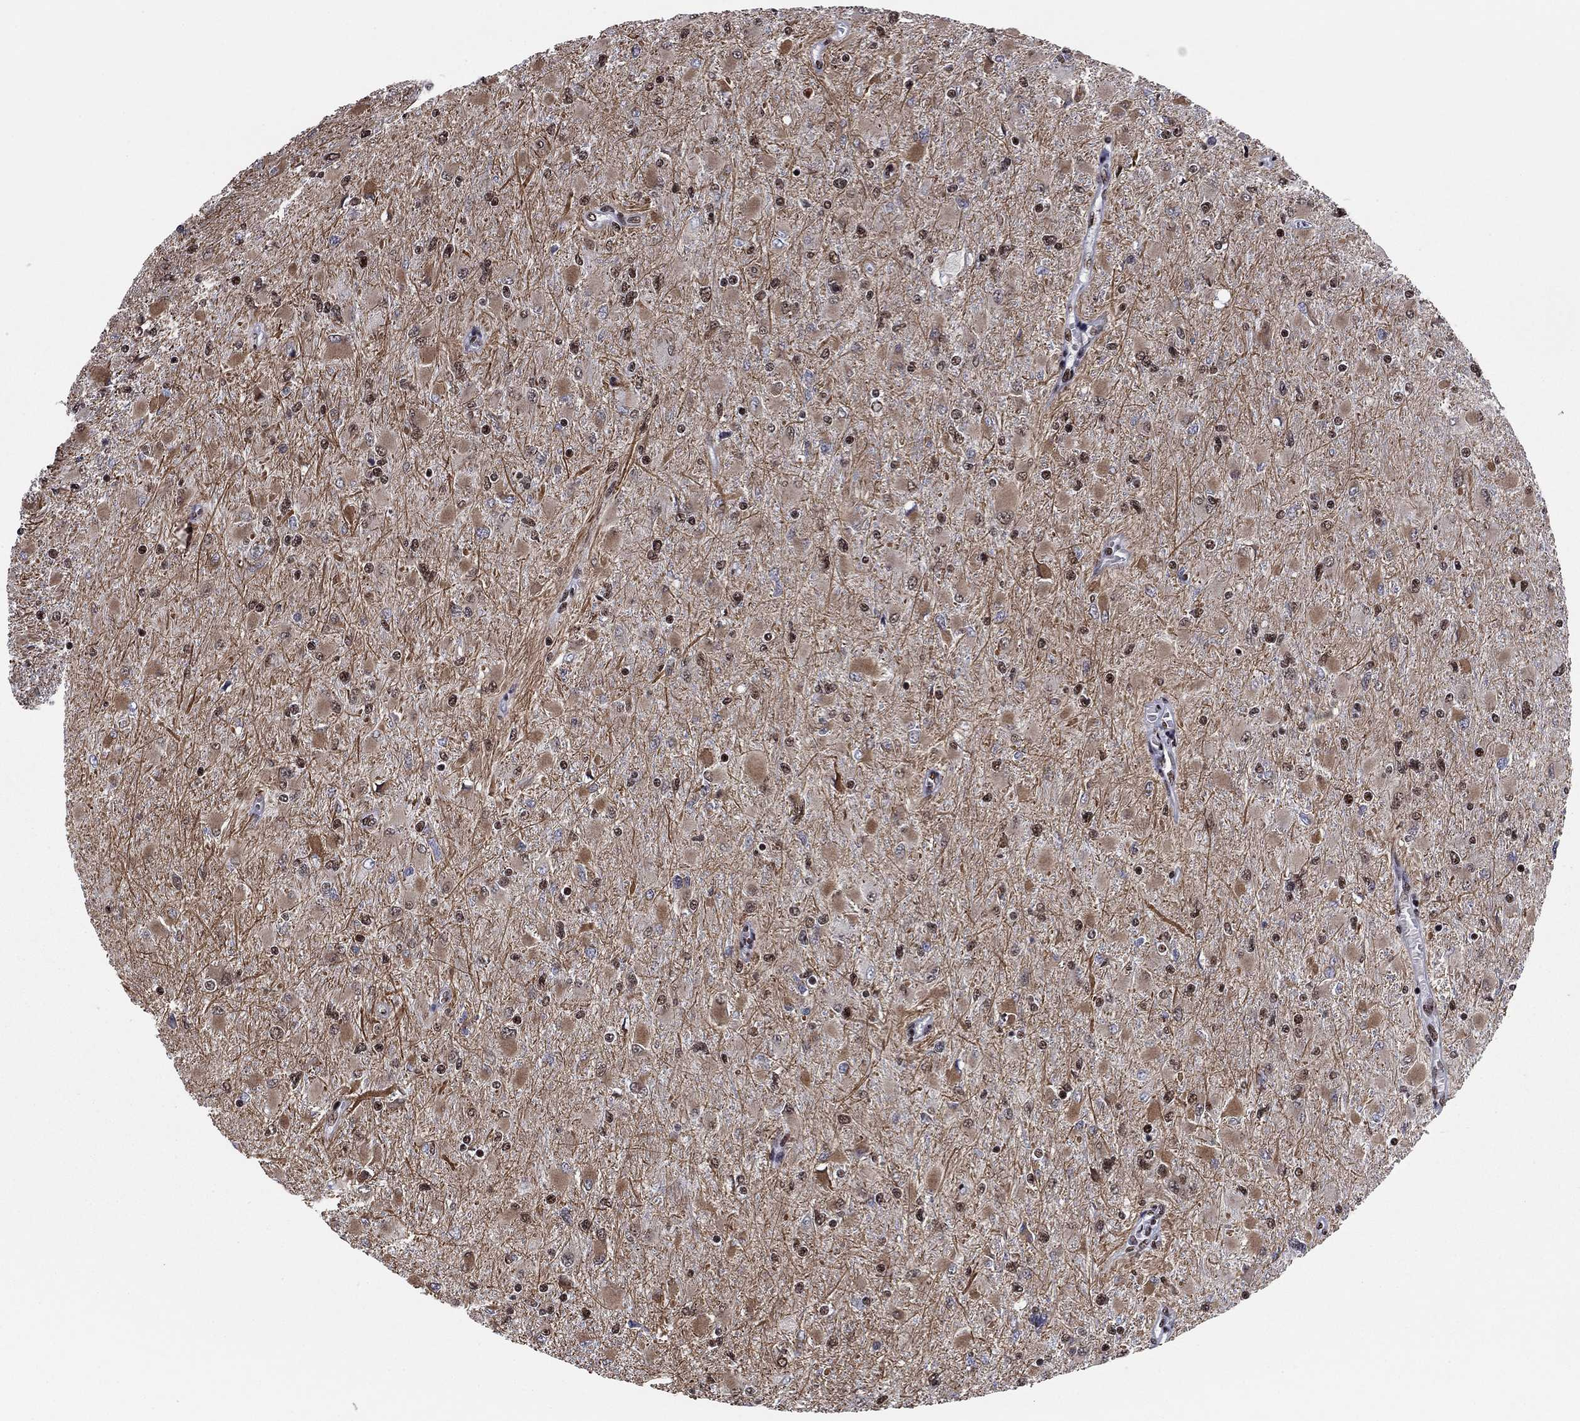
{"staining": {"intensity": "moderate", "quantity": "25%-75%", "location": "cytoplasmic/membranous,nuclear"}, "tissue": "glioma", "cell_type": "Tumor cells", "image_type": "cancer", "snomed": [{"axis": "morphology", "description": "Glioma, malignant, High grade"}, {"axis": "topography", "description": "Cerebral cortex"}], "caption": "There is medium levels of moderate cytoplasmic/membranous and nuclear positivity in tumor cells of glioma, as demonstrated by immunohistochemical staining (brown color).", "gene": "N4BP2", "patient": {"sex": "female", "age": 36}}